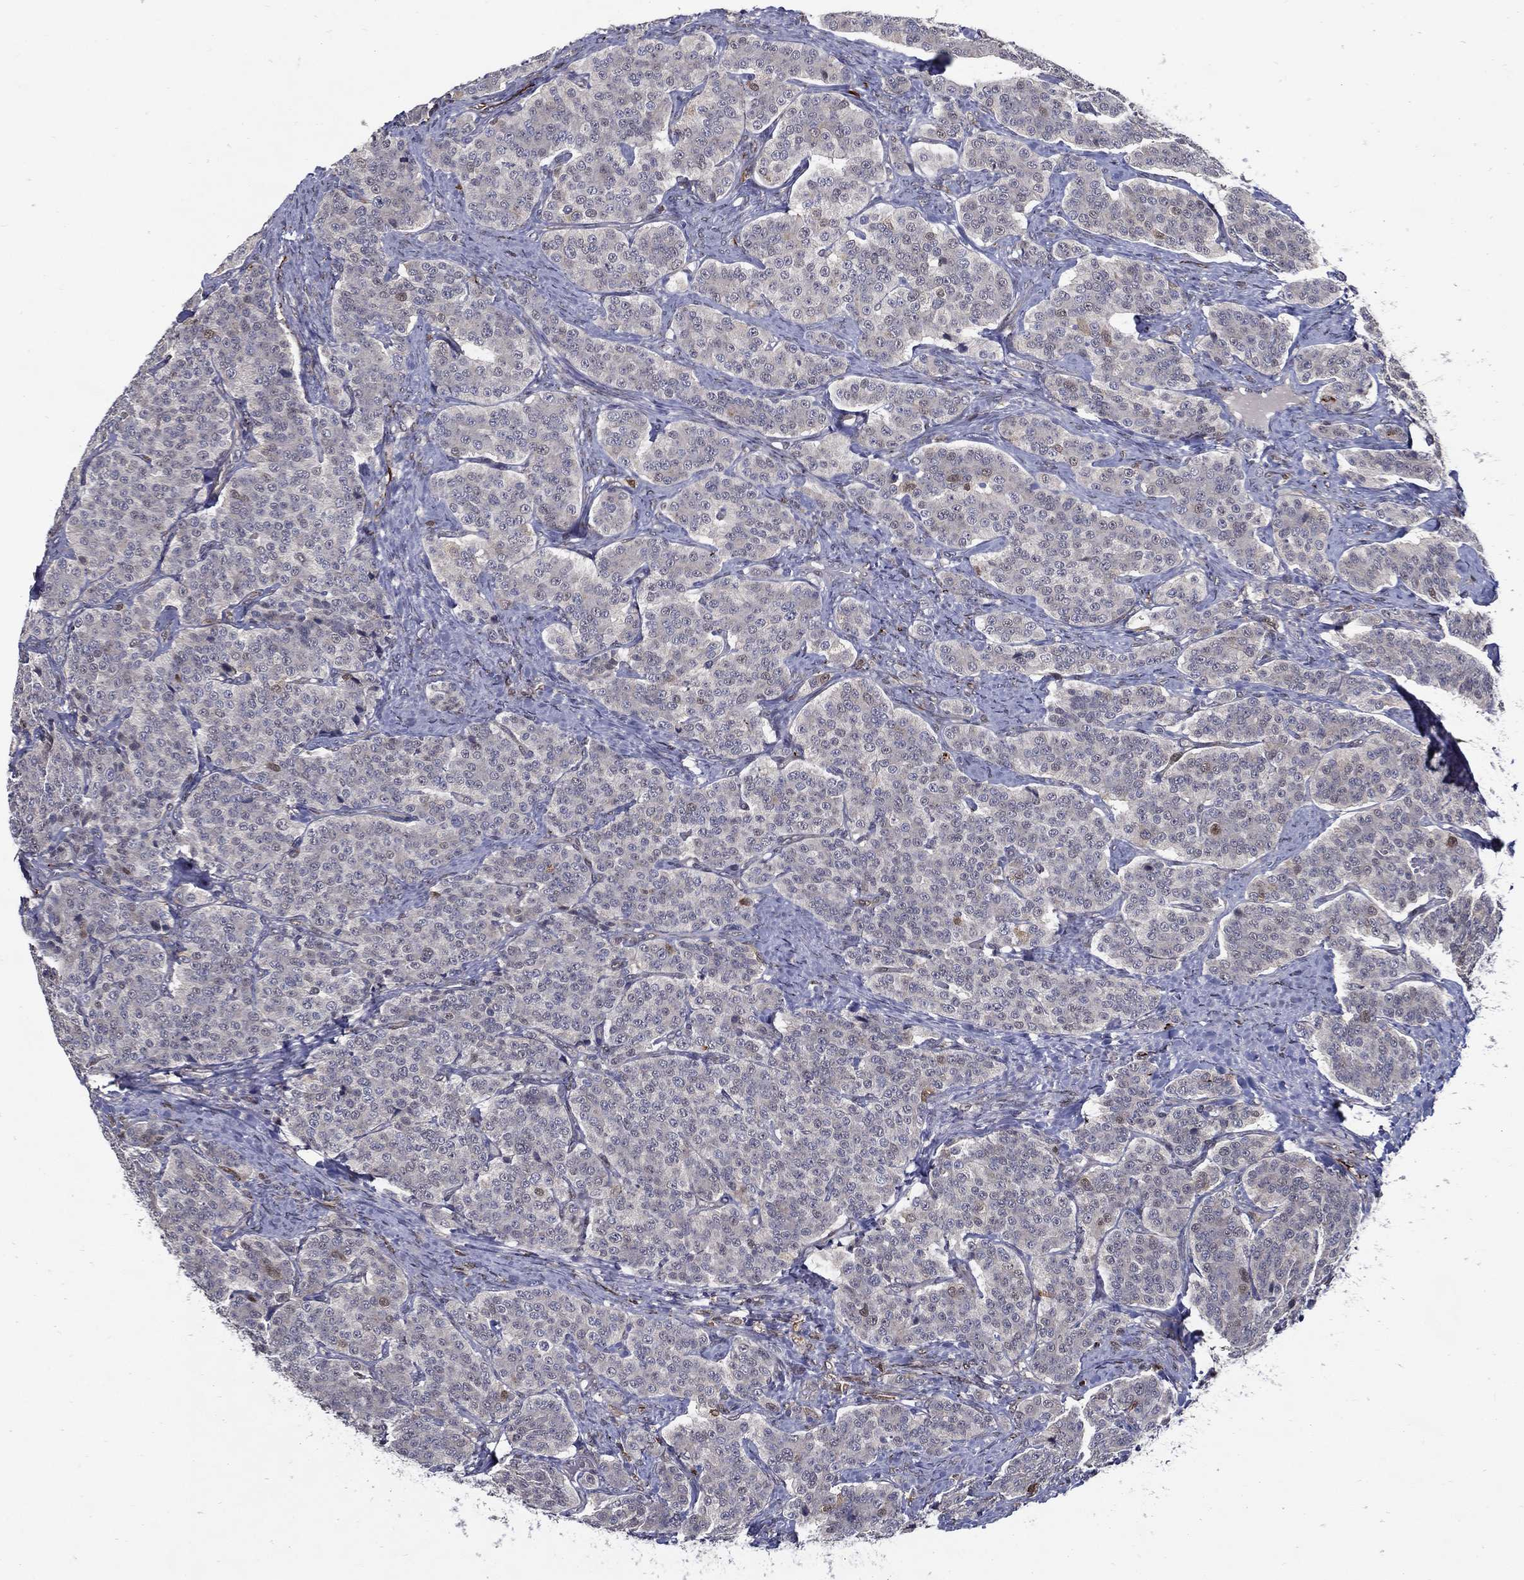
{"staining": {"intensity": "negative", "quantity": "none", "location": "none"}, "tissue": "carcinoid", "cell_type": "Tumor cells", "image_type": "cancer", "snomed": [{"axis": "morphology", "description": "Carcinoid, malignant, NOS"}, {"axis": "topography", "description": "Small intestine"}], "caption": "IHC histopathology image of neoplastic tissue: malignant carcinoid stained with DAB (3,3'-diaminobenzidine) exhibits no significant protein staining in tumor cells.", "gene": "ARHGAP11A", "patient": {"sex": "female", "age": 58}}